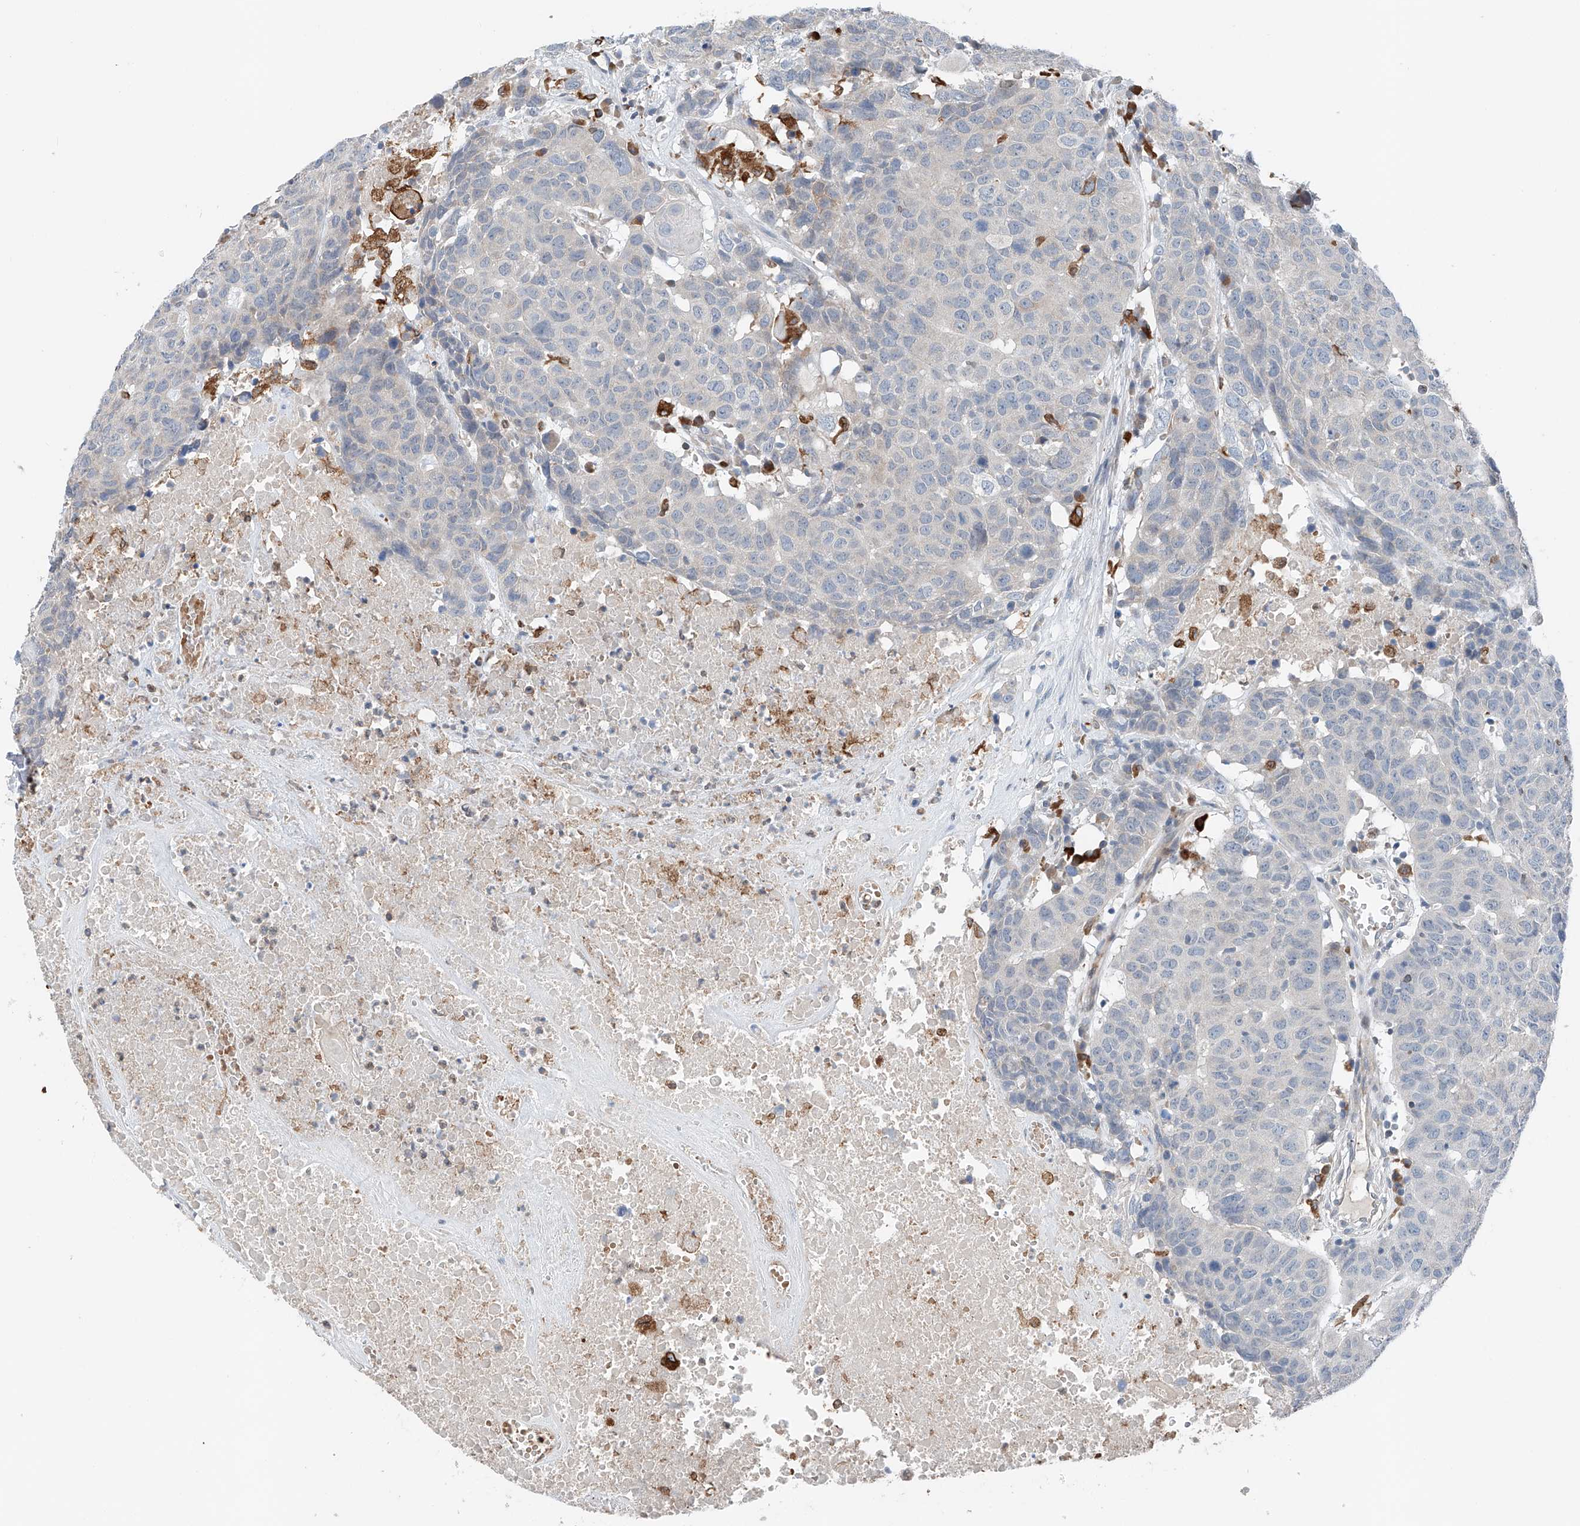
{"staining": {"intensity": "negative", "quantity": "none", "location": "none"}, "tissue": "head and neck cancer", "cell_type": "Tumor cells", "image_type": "cancer", "snomed": [{"axis": "morphology", "description": "Squamous cell carcinoma, NOS"}, {"axis": "topography", "description": "Head-Neck"}], "caption": "High power microscopy photomicrograph of an immunohistochemistry micrograph of head and neck cancer (squamous cell carcinoma), revealing no significant positivity in tumor cells.", "gene": "TBXAS1", "patient": {"sex": "male", "age": 66}}